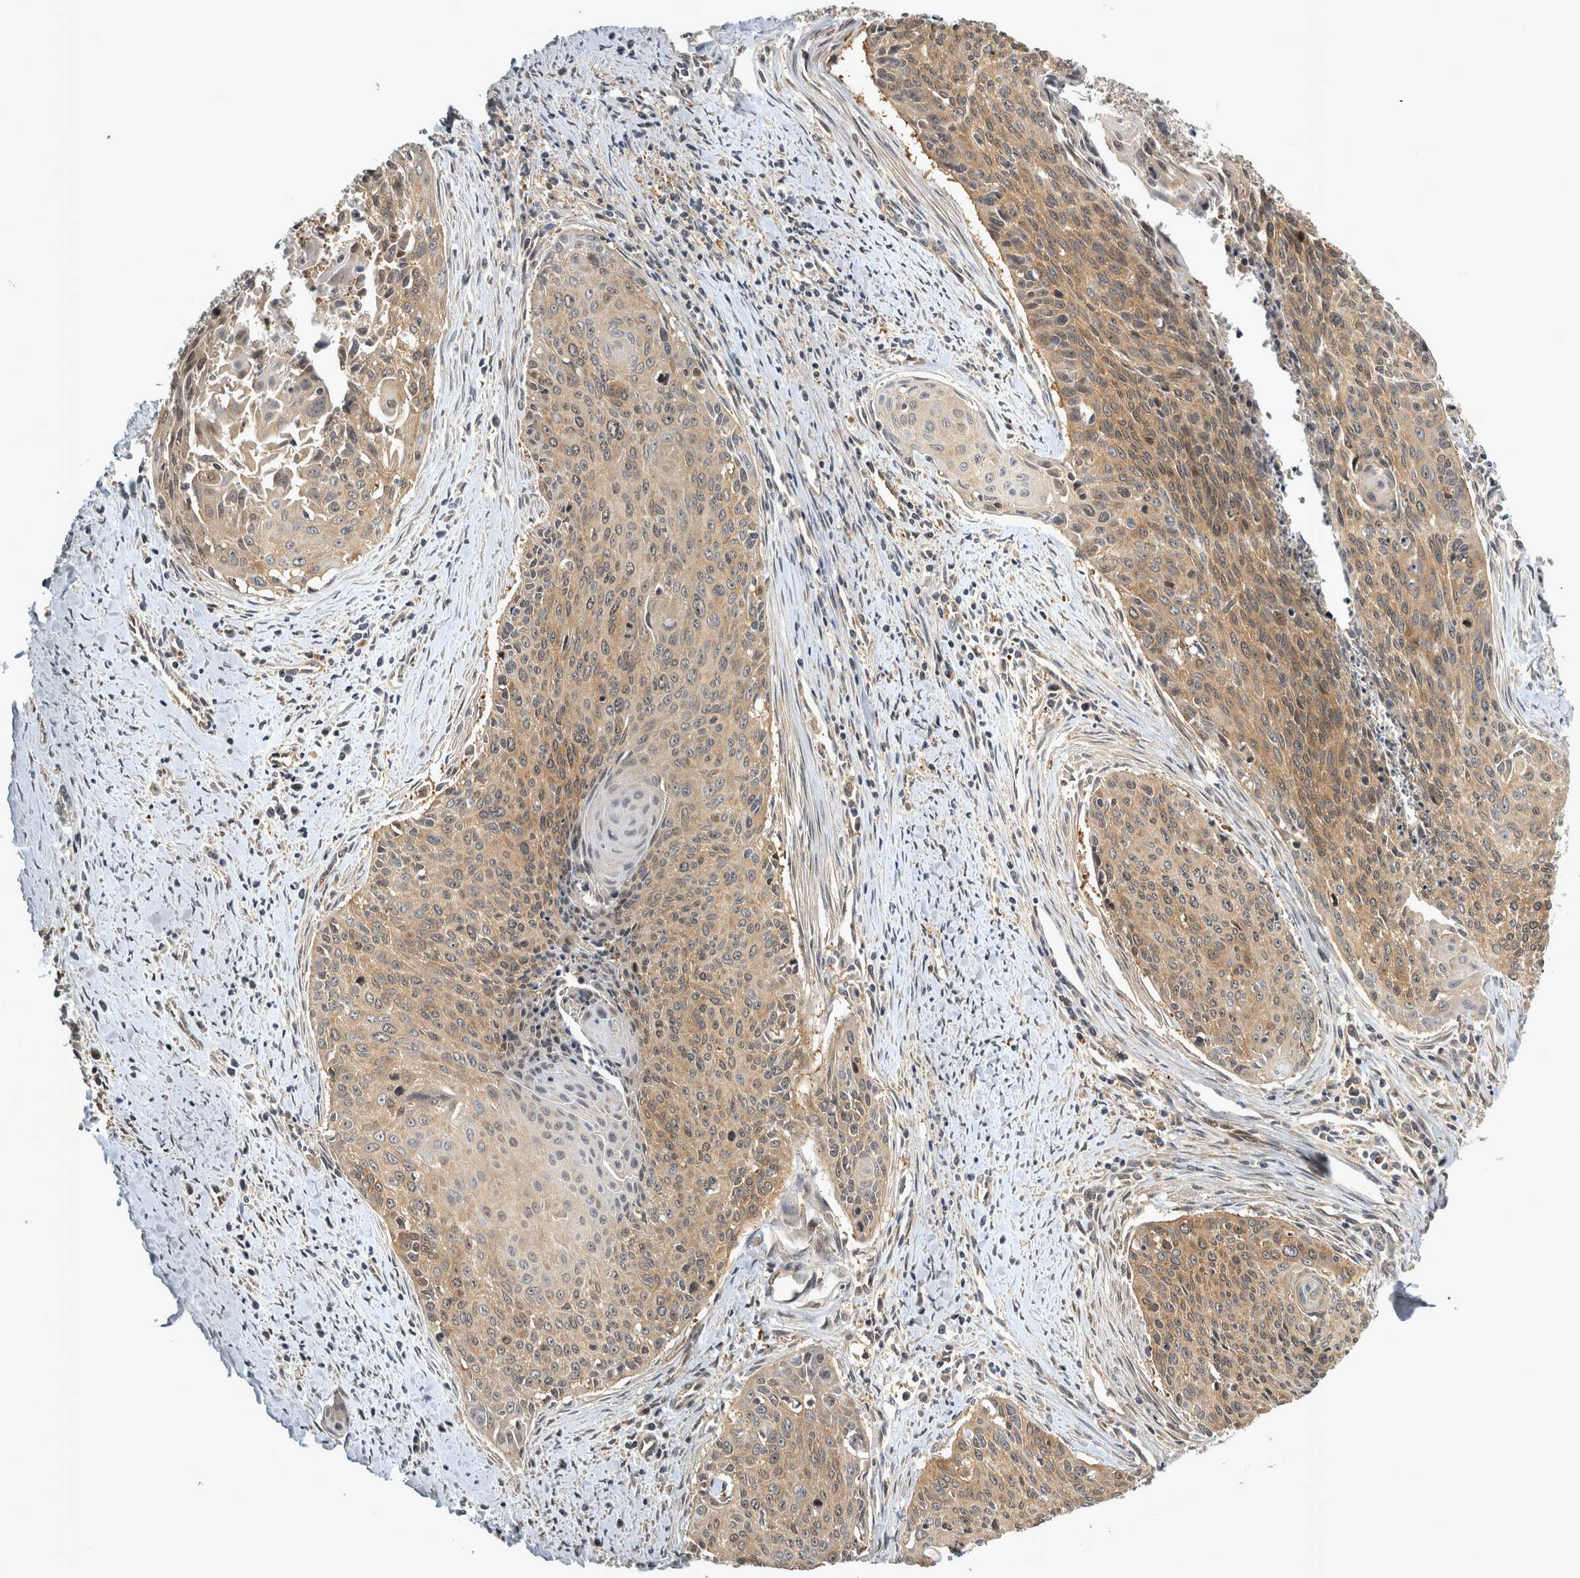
{"staining": {"intensity": "moderate", "quantity": ">75%", "location": "cytoplasmic/membranous"}, "tissue": "cervical cancer", "cell_type": "Tumor cells", "image_type": "cancer", "snomed": [{"axis": "morphology", "description": "Squamous cell carcinoma, NOS"}, {"axis": "topography", "description": "Cervix"}], "caption": "A high-resolution micrograph shows immunohistochemistry (IHC) staining of cervical squamous cell carcinoma, which demonstrates moderate cytoplasmic/membranous expression in approximately >75% of tumor cells.", "gene": "TRMT61B", "patient": {"sex": "female", "age": 55}}